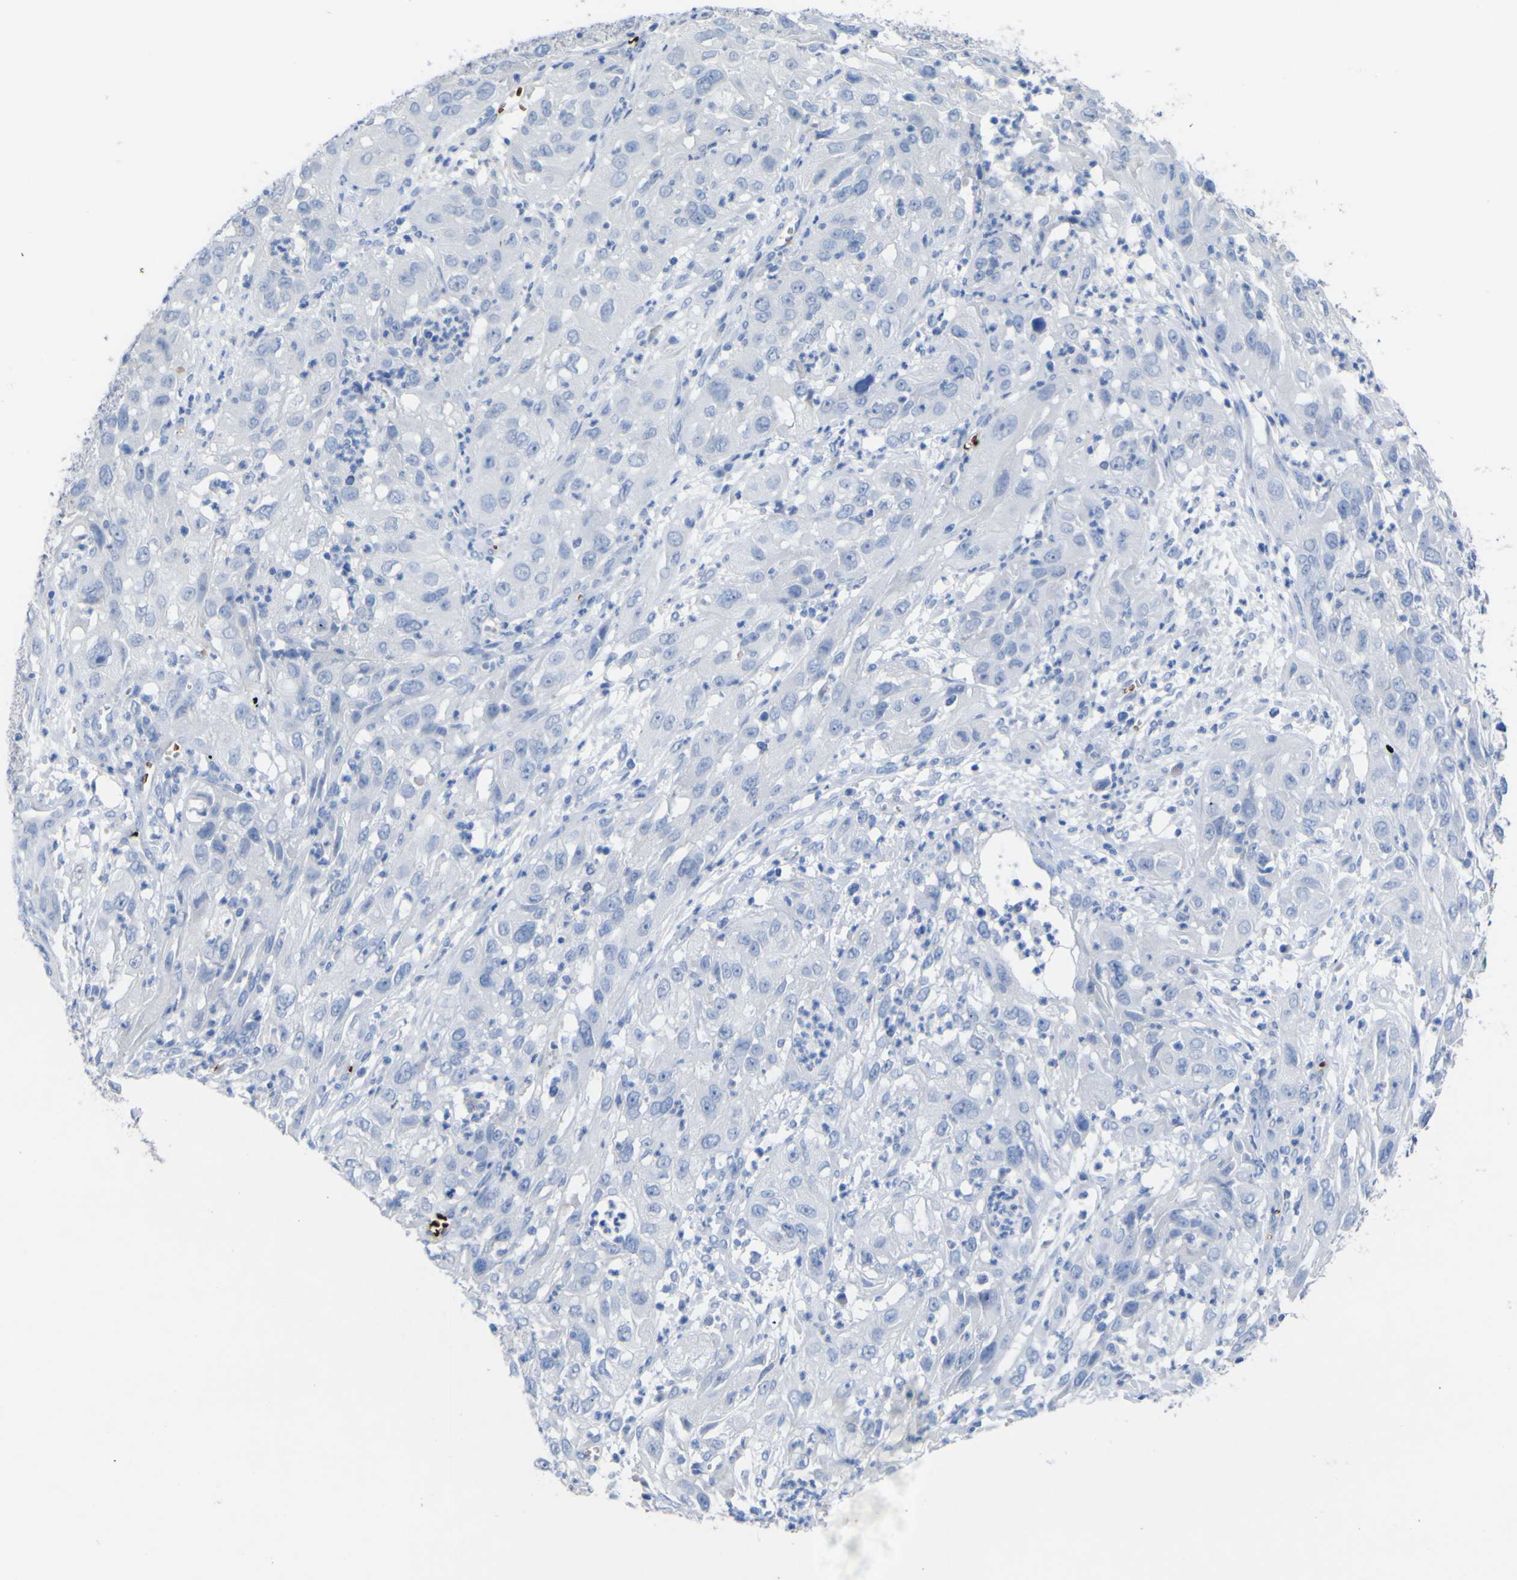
{"staining": {"intensity": "negative", "quantity": "none", "location": "none"}, "tissue": "cervical cancer", "cell_type": "Tumor cells", "image_type": "cancer", "snomed": [{"axis": "morphology", "description": "Squamous cell carcinoma, NOS"}, {"axis": "topography", "description": "Cervix"}], "caption": "The immunohistochemistry (IHC) photomicrograph has no significant staining in tumor cells of cervical squamous cell carcinoma tissue.", "gene": "GCM1", "patient": {"sex": "female", "age": 32}}